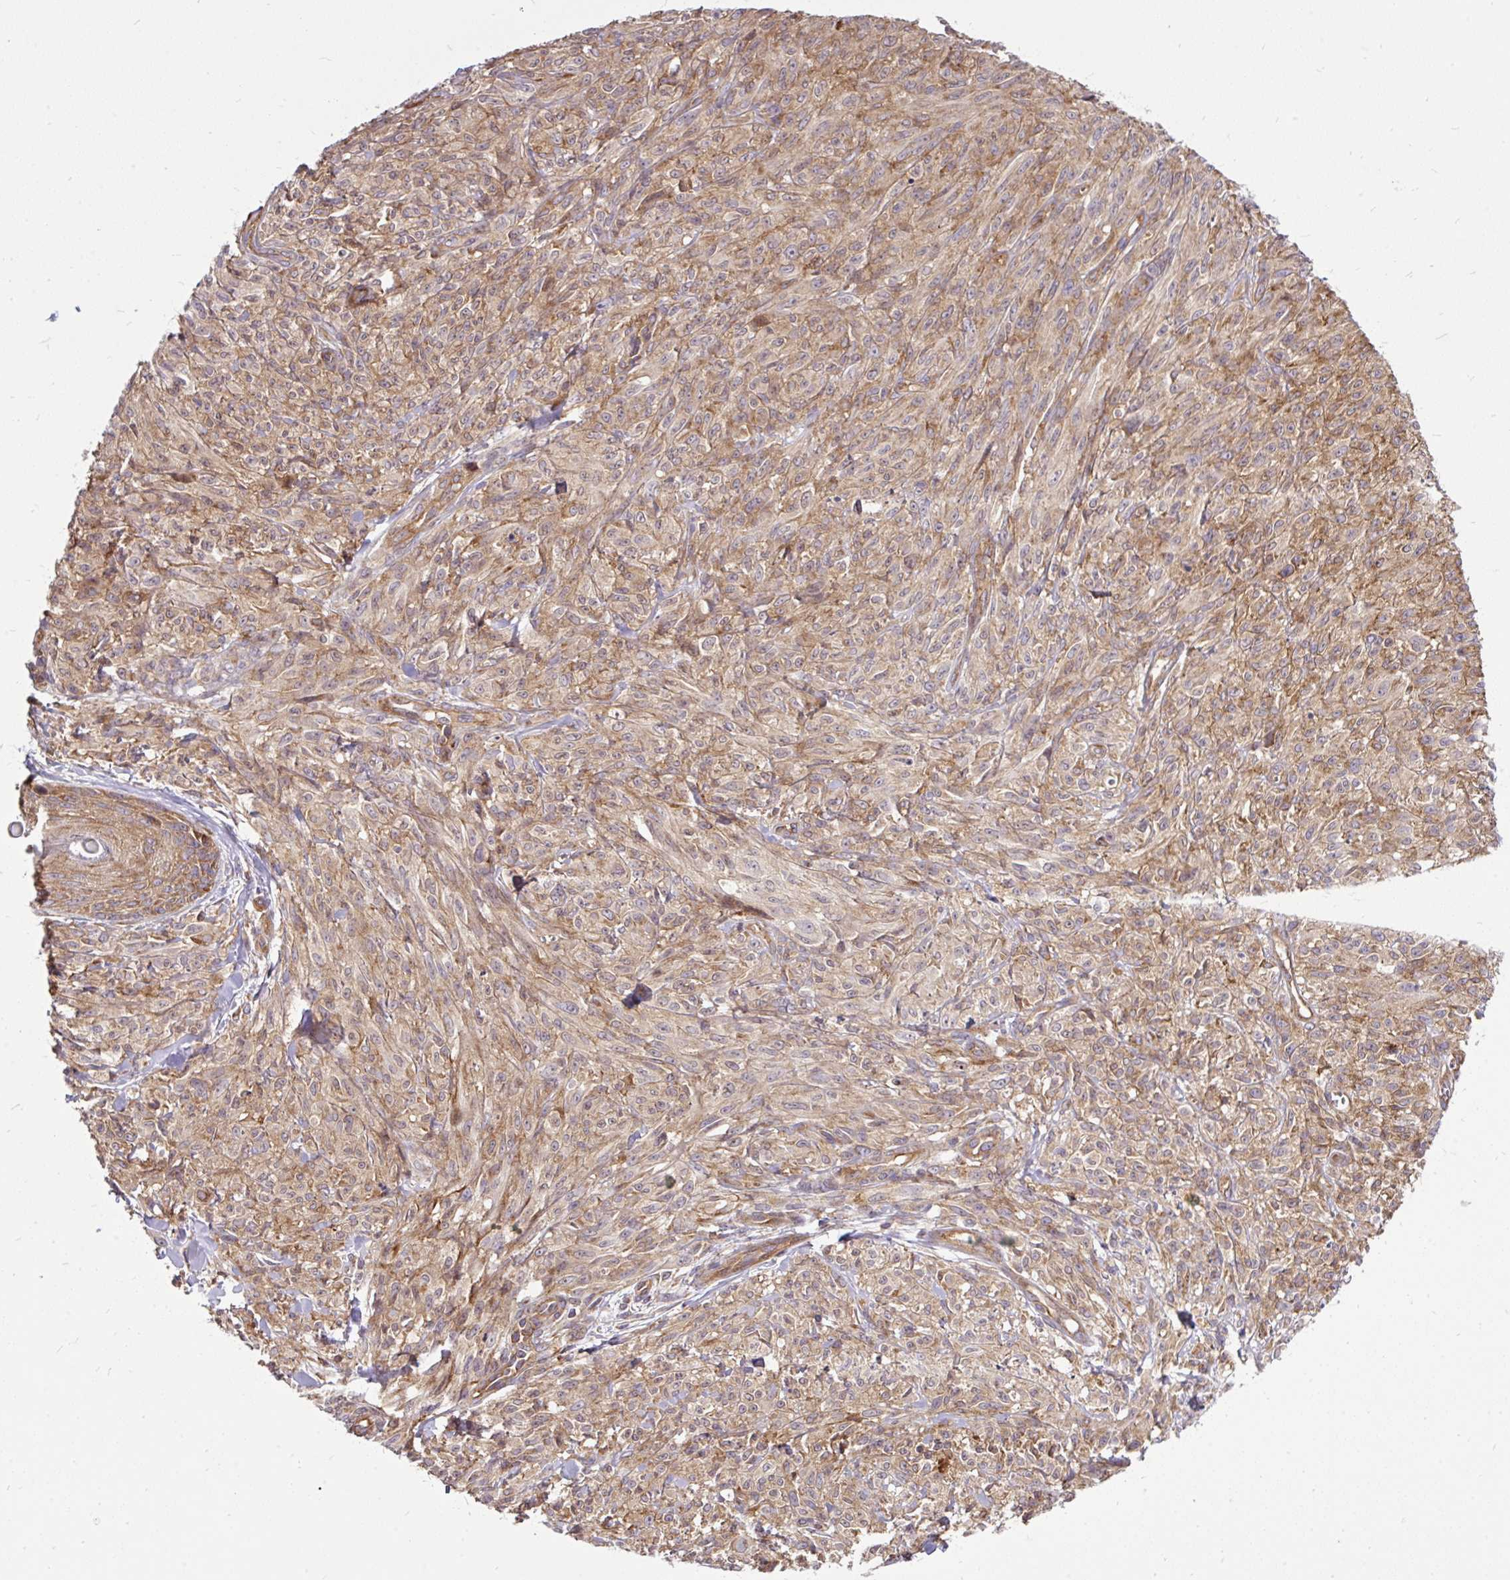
{"staining": {"intensity": "negative", "quantity": "none", "location": "none"}, "tissue": "melanoma", "cell_type": "Tumor cells", "image_type": "cancer", "snomed": [{"axis": "morphology", "description": "Malignant melanoma, NOS"}, {"axis": "topography", "description": "Skin of upper arm"}], "caption": "Immunohistochemistry (IHC) of human melanoma shows no staining in tumor cells. (DAB (3,3'-diaminobenzidine) IHC, high magnification).", "gene": "TRIM17", "patient": {"sex": "female", "age": 65}}